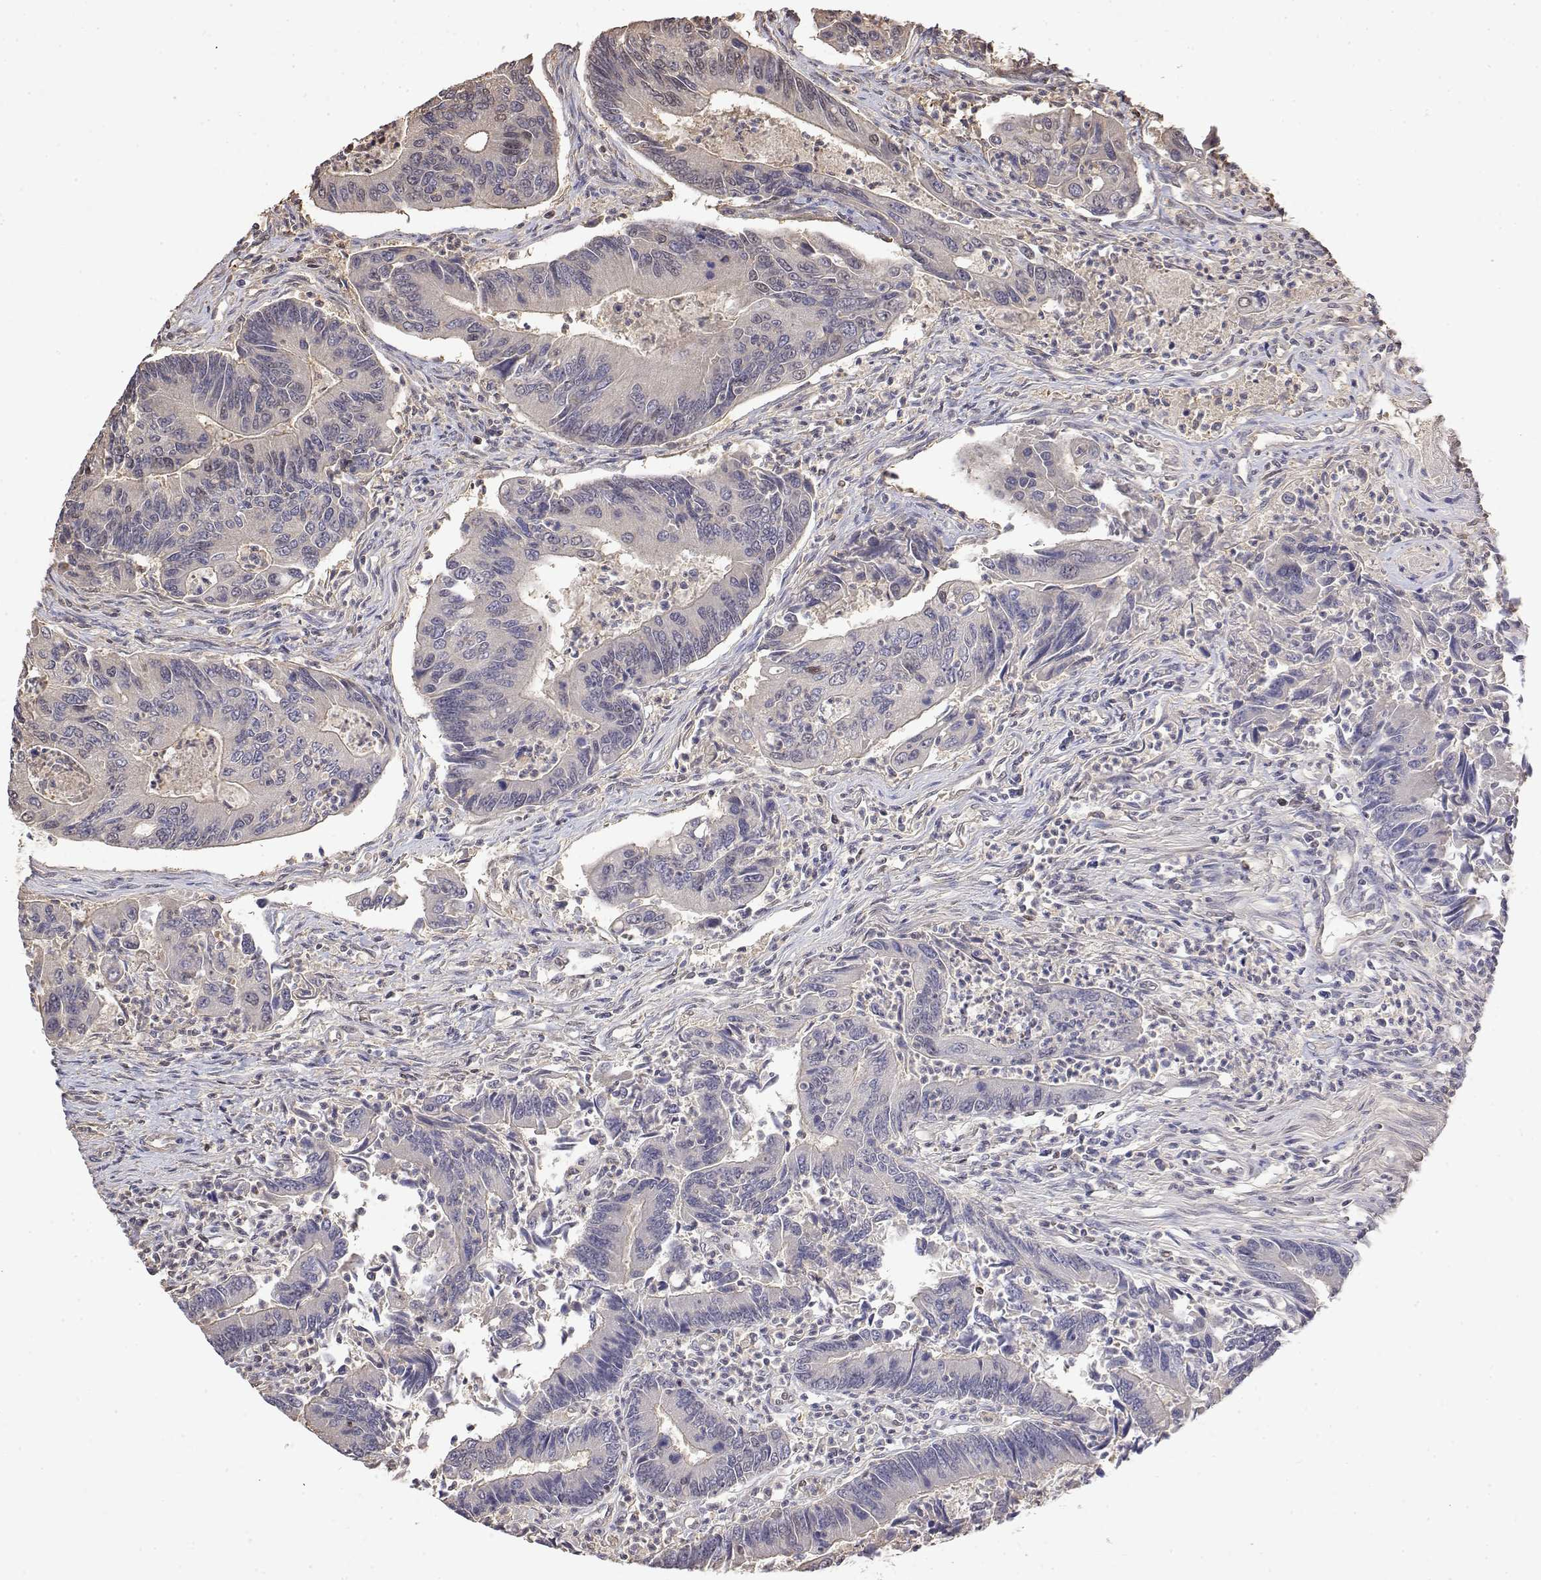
{"staining": {"intensity": "negative", "quantity": "none", "location": "none"}, "tissue": "colorectal cancer", "cell_type": "Tumor cells", "image_type": "cancer", "snomed": [{"axis": "morphology", "description": "Adenocarcinoma, NOS"}, {"axis": "topography", "description": "Colon"}], "caption": "DAB immunohistochemical staining of adenocarcinoma (colorectal) reveals no significant expression in tumor cells.", "gene": "TPI1", "patient": {"sex": "female", "age": 67}}